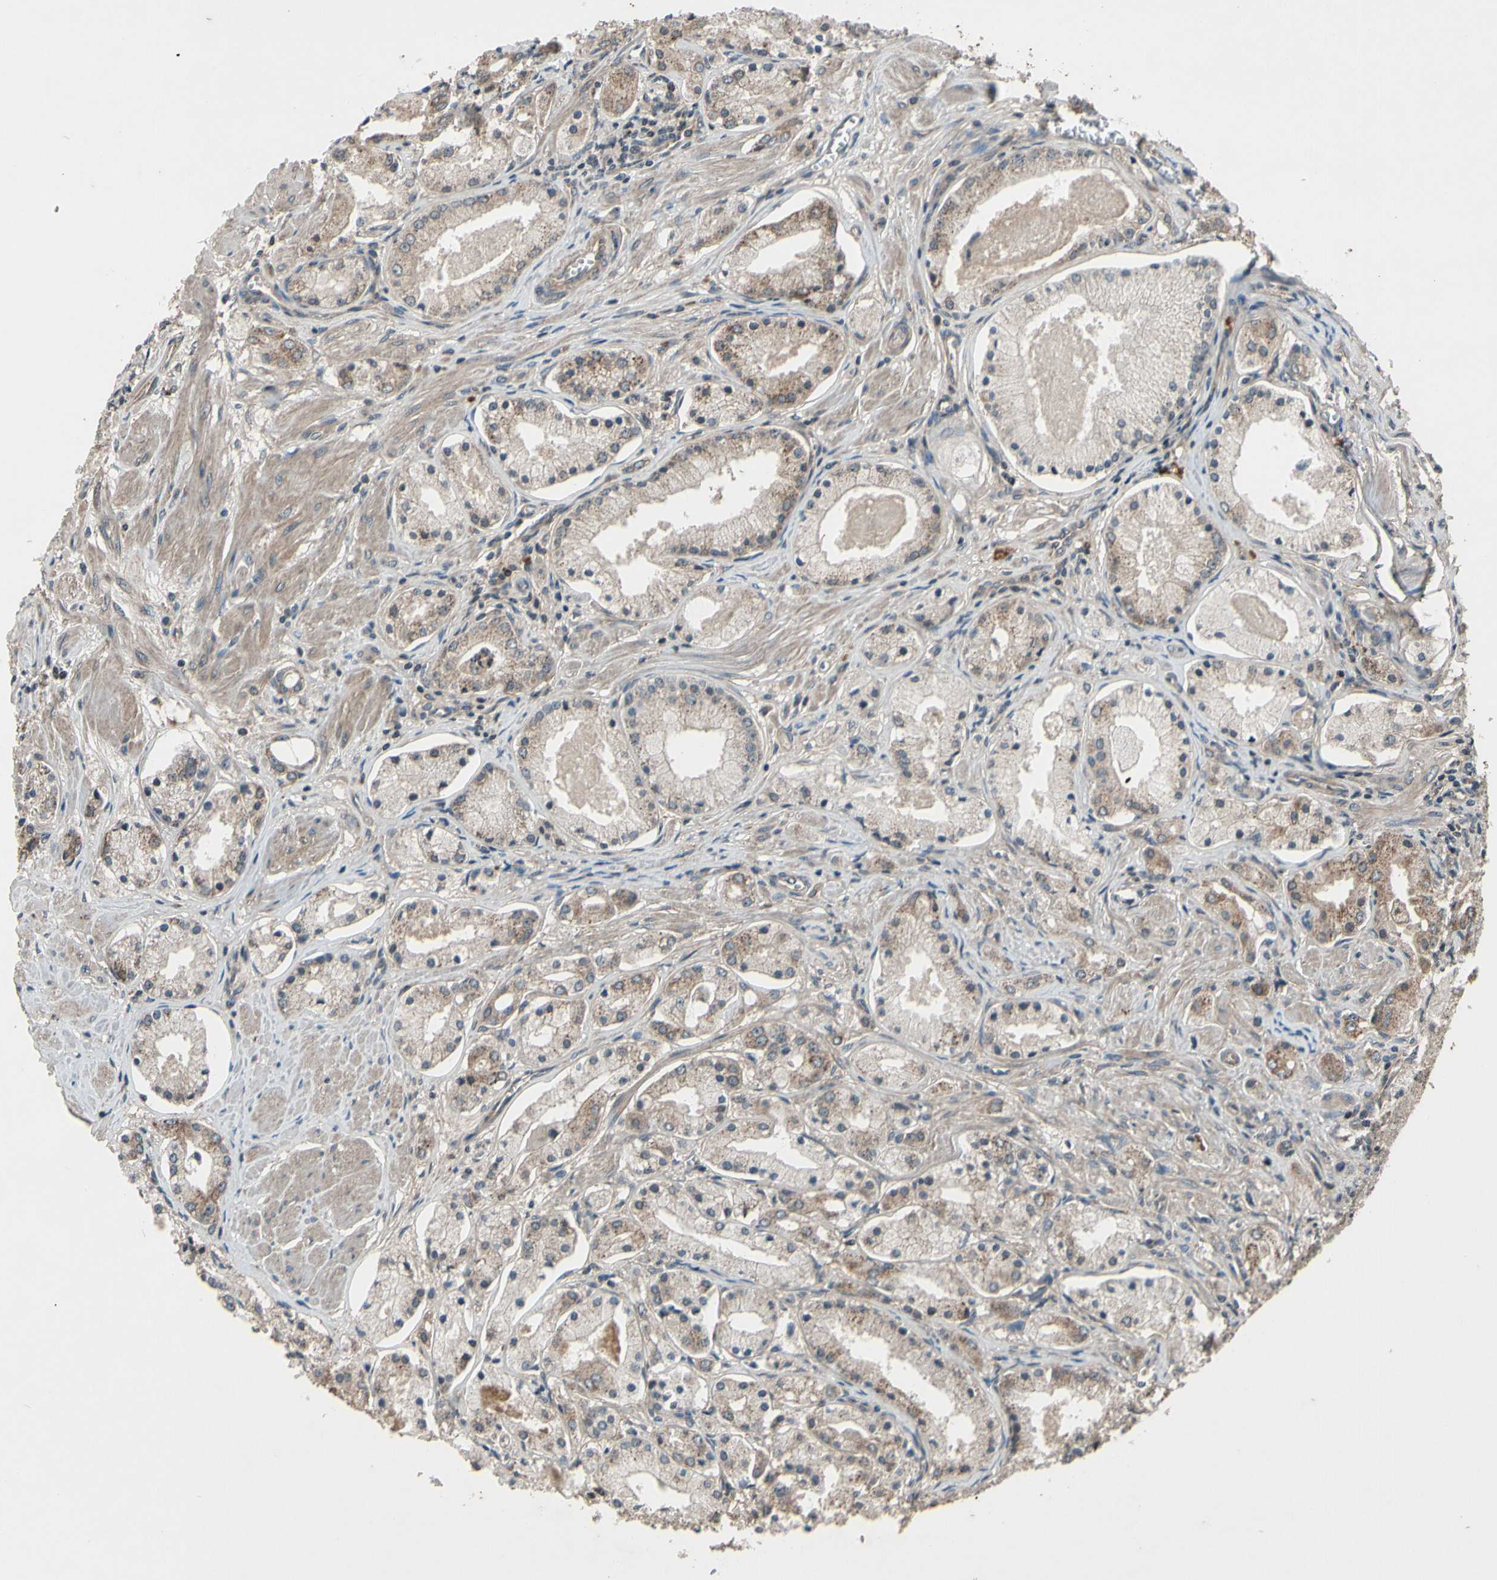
{"staining": {"intensity": "moderate", "quantity": "<25%", "location": "cytoplasmic/membranous"}, "tissue": "prostate cancer", "cell_type": "Tumor cells", "image_type": "cancer", "snomed": [{"axis": "morphology", "description": "Adenocarcinoma, High grade"}, {"axis": "topography", "description": "Prostate"}], "caption": "DAB (3,3'-diaminobenzidine) immunohistochemical staining of prostate high-grade adenocarcinoma shows moderate cytoplasmic/membranous protein expression in about <25% of tumor cells. The protein is shown in brown color, while the nuclei are stained blue.", "gene": "MBTPS2", "patient": {"sex": "male", "age": 66}}